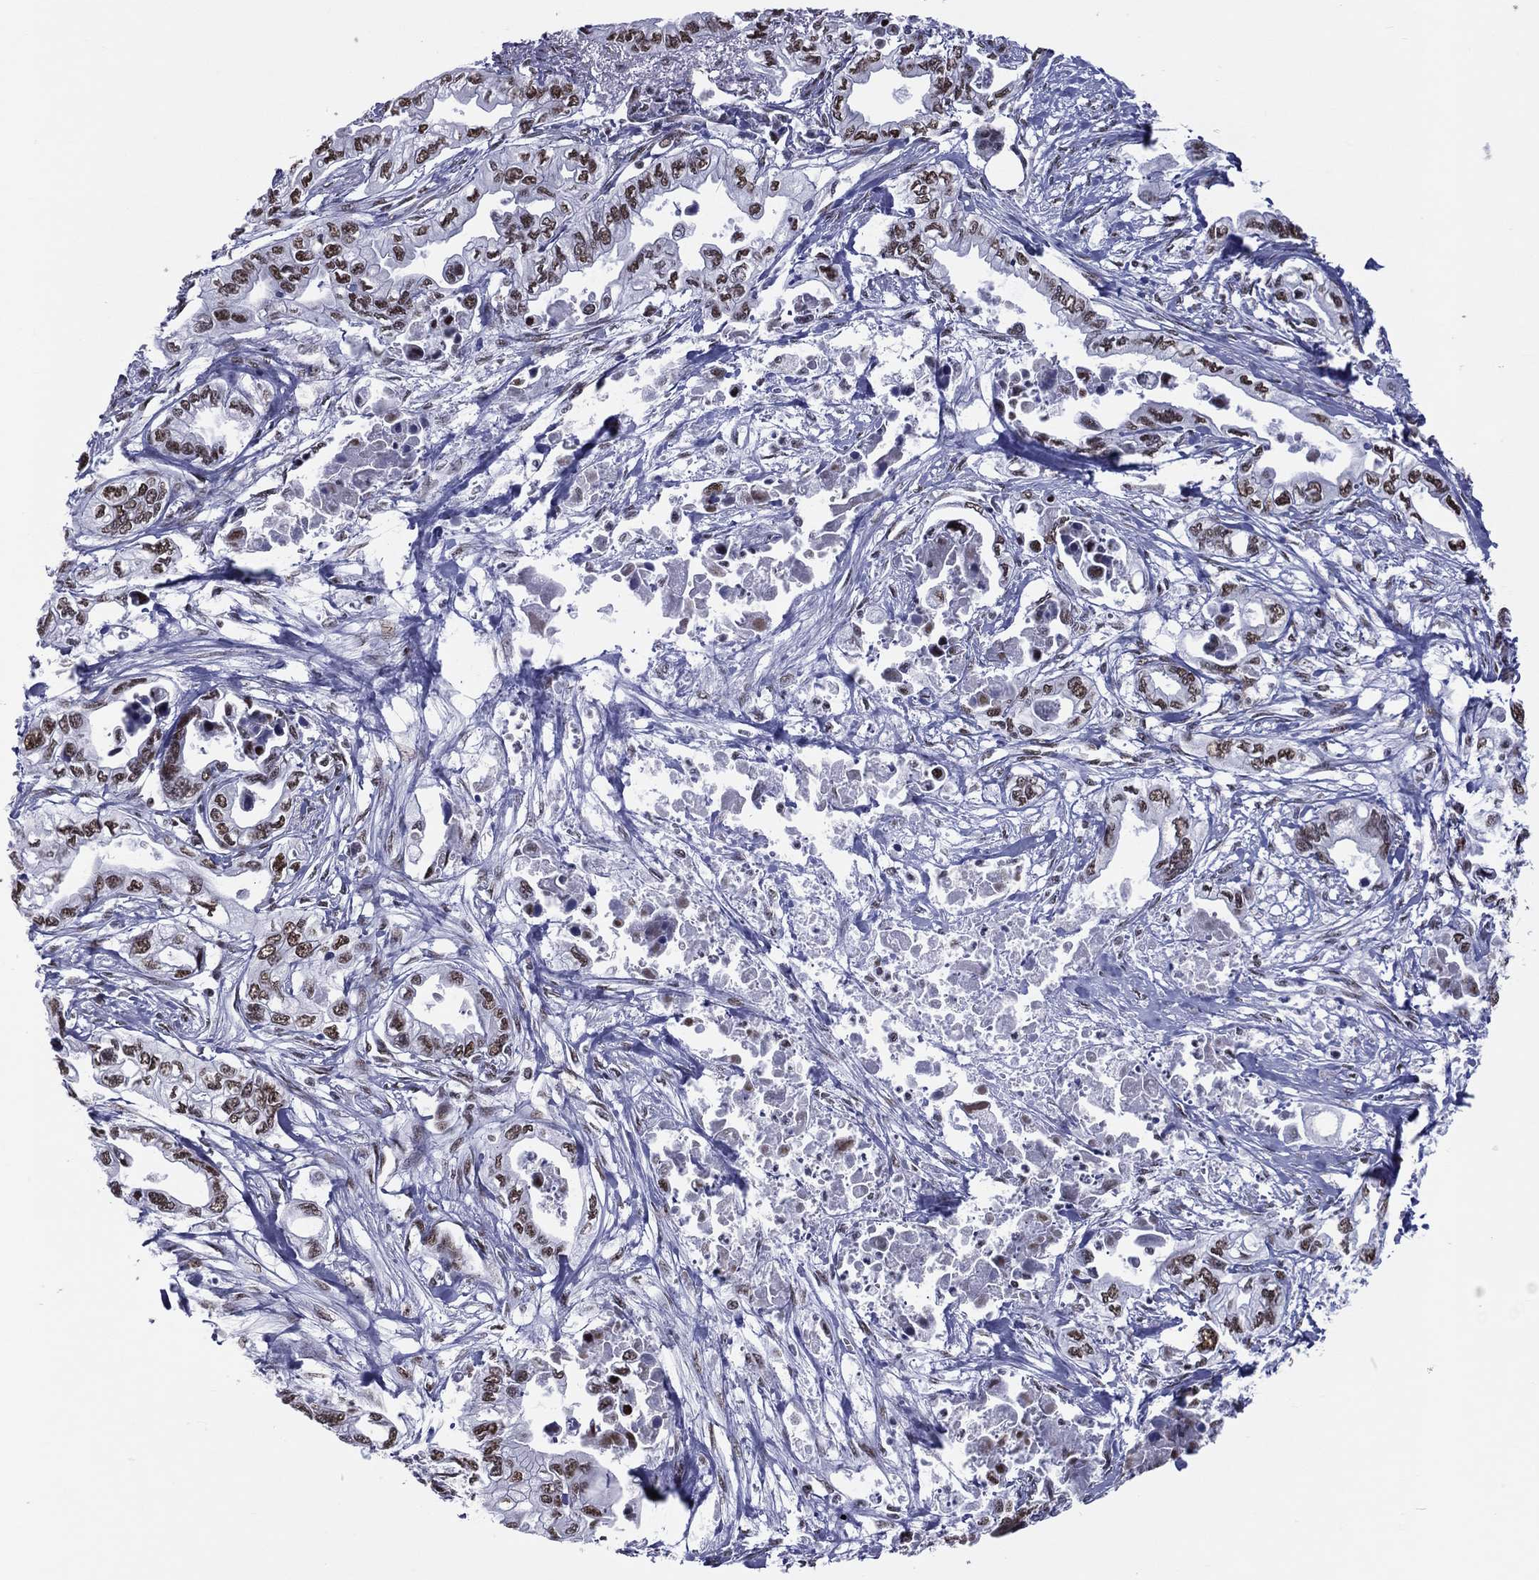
{"staining": {"intensity": "moderate", "quantity": ">75%", "location": "nuclear"}, "tissue": "pancreatic cancer", "cell_type": "Tumor cells", "image_type": "cancer", "snomed": [{"axis": "morphology", "description": "Adenocarcinoma, NOS"}, {"axis": "topography", "description": "Pancreas"}], "caption": "Moderate nuclear expression for a protein is appreciated in approximately >75% of tumor cells of pancreatic adenocarcinoma using immunohistochemistry (IHC).", "gene": "ZNF7", "patient": {"sex": "male", "age": 68}}